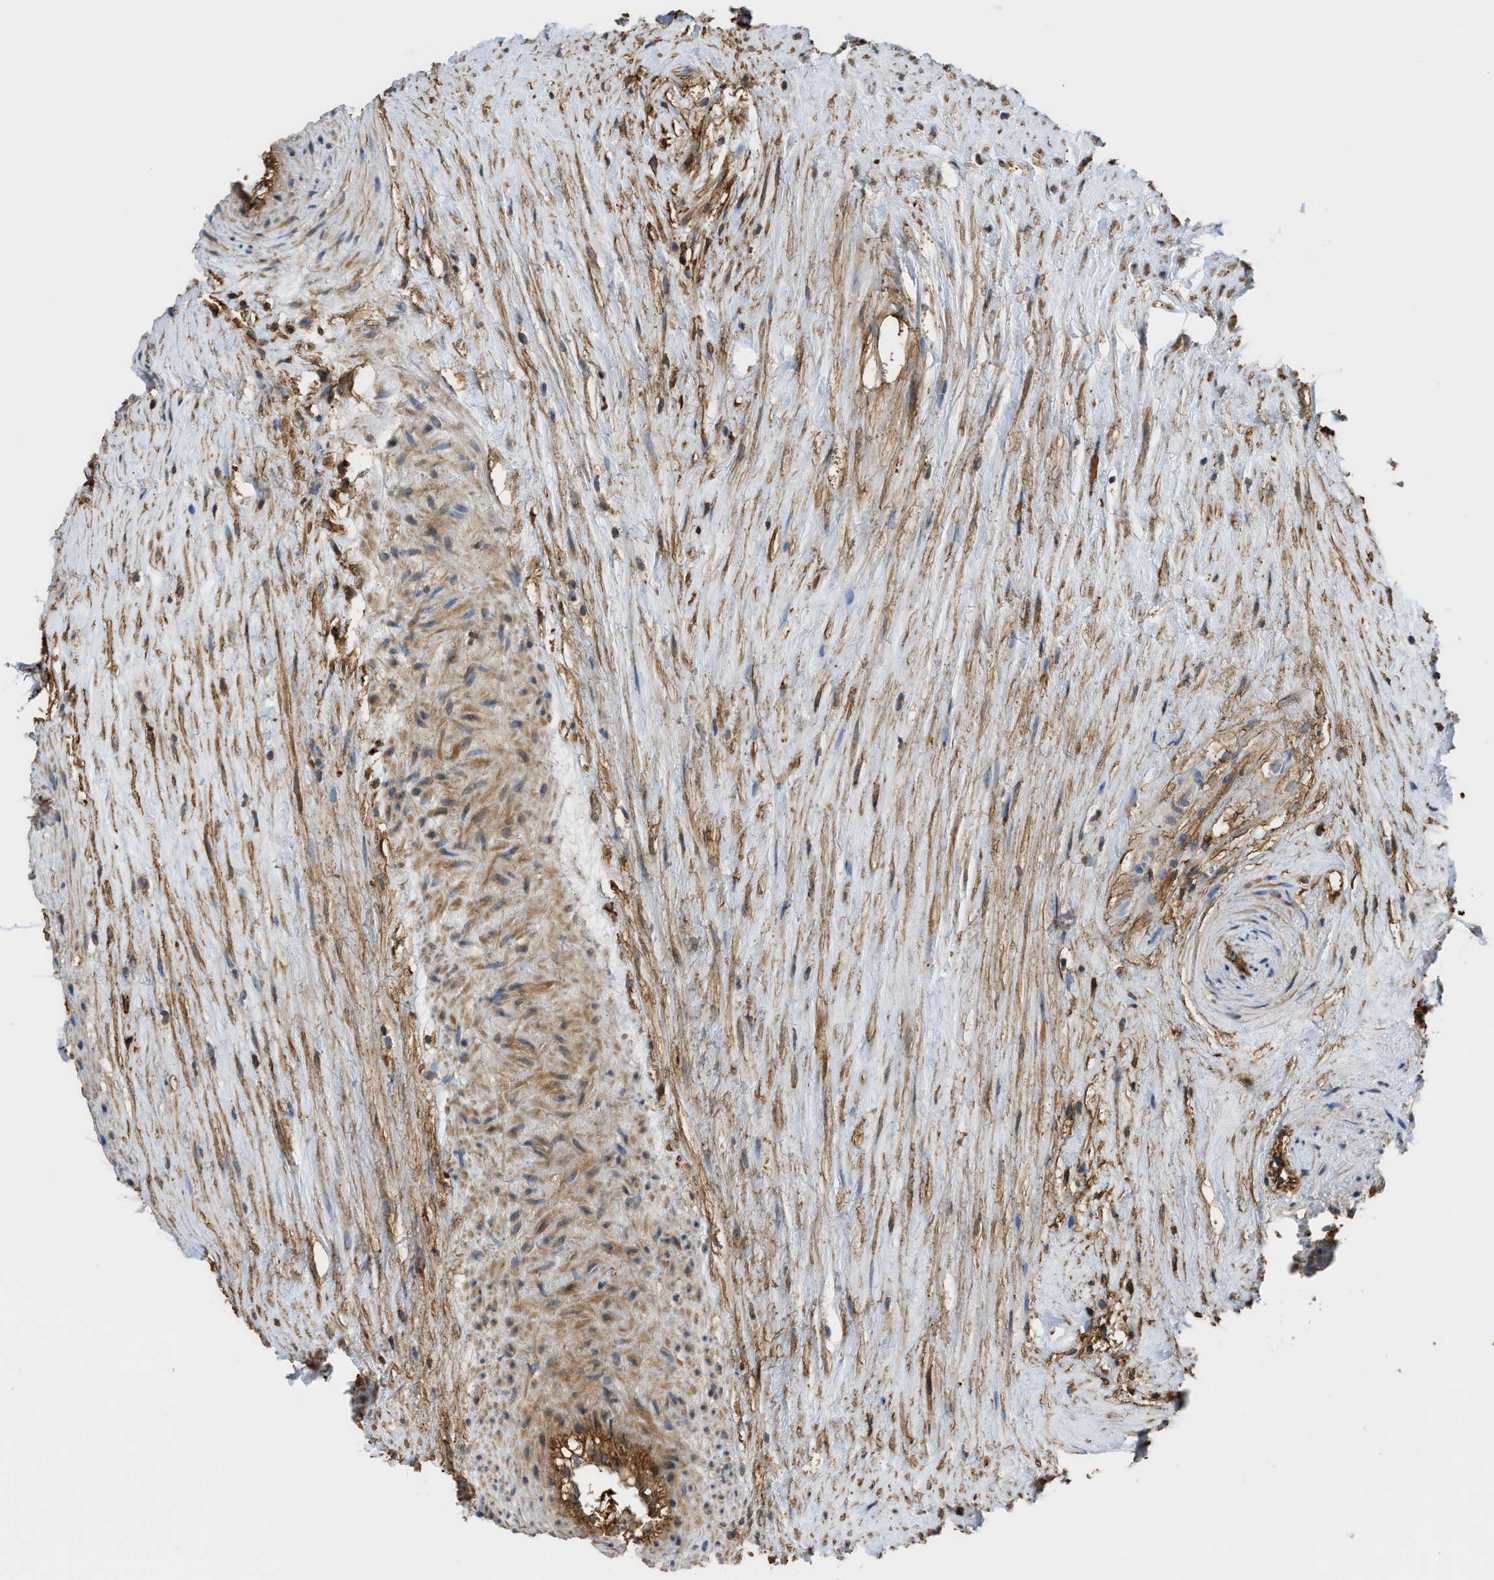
{"staining": {"intensity": "weak", "quantity": "<25%", "location": "cytoplasmic/membranous"}, "tissue": "placenta", "cell_type": "Decidual cells", "image_type": "normal", "snomed": [{"axis": "morphology", "description": "Normal tissue, NOS"}, {"axis": "topography", "description": "Placenta"}], "caption": "Protein analysis of unremarkable placenta reveals no significant expression in decidual cells. (DAB immunohistochemistry (IHC) visualized using brightfield microscopy, high magnification).", "gene": "DDHD2", "patient": {"sex": "female", "age": 30}}